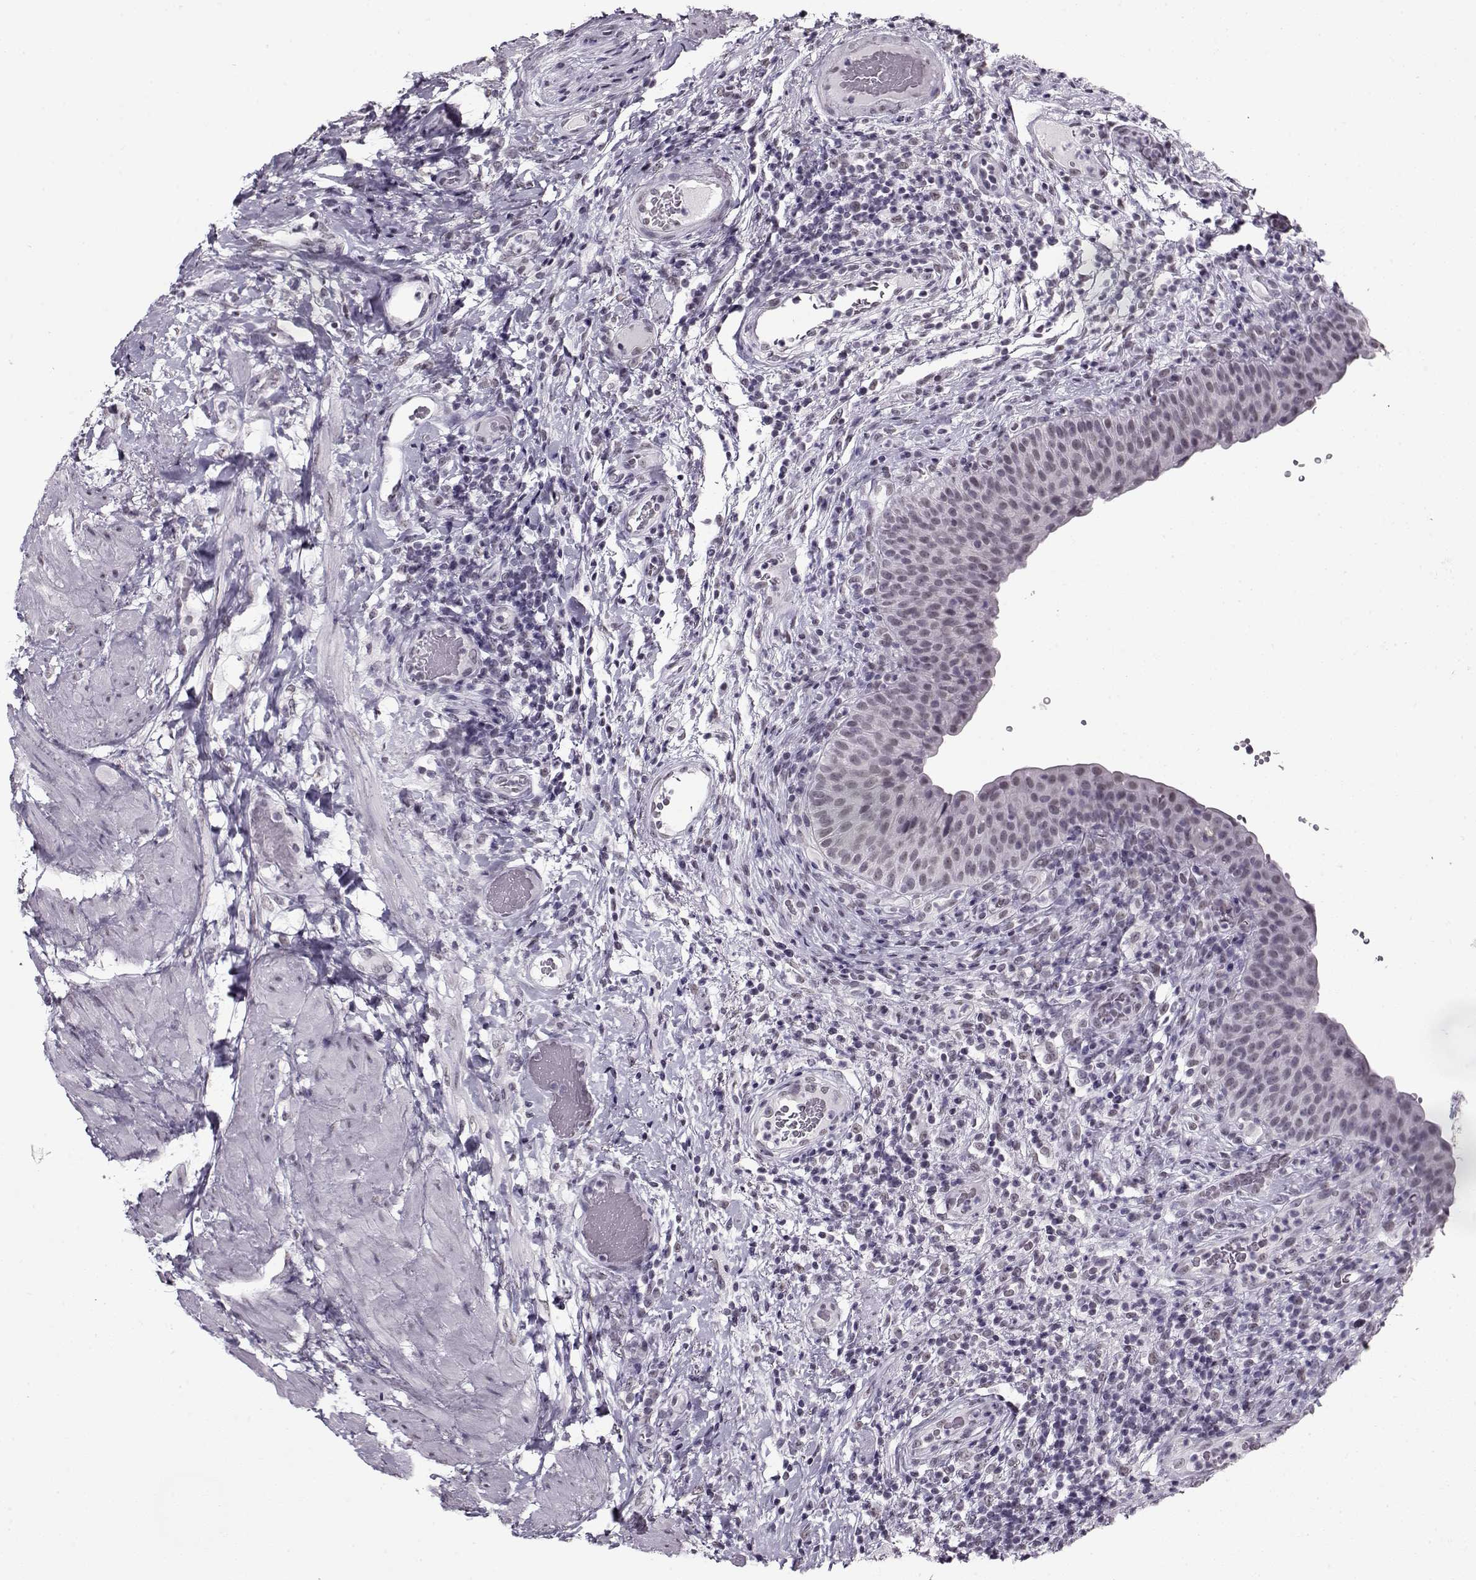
{"staining": {"intensity": "negative", "quantity": "none", "location": "none"}, "tissue": "urinary bladder", "cell_type": "Urothelial cells", "image_type": "normal", "snomed": [{"axis": "morphology", "description": "Normal tissue, NOS"}, {"axis": "topography", "description": "Urinary bladder"}], "caption": "DAB immunohistochemical staining of normal human urinary bladder reveals no significant positivity in urothelial cells.", "gene": "PRMT8", "patient": {"sex": "male", "age": 66}}